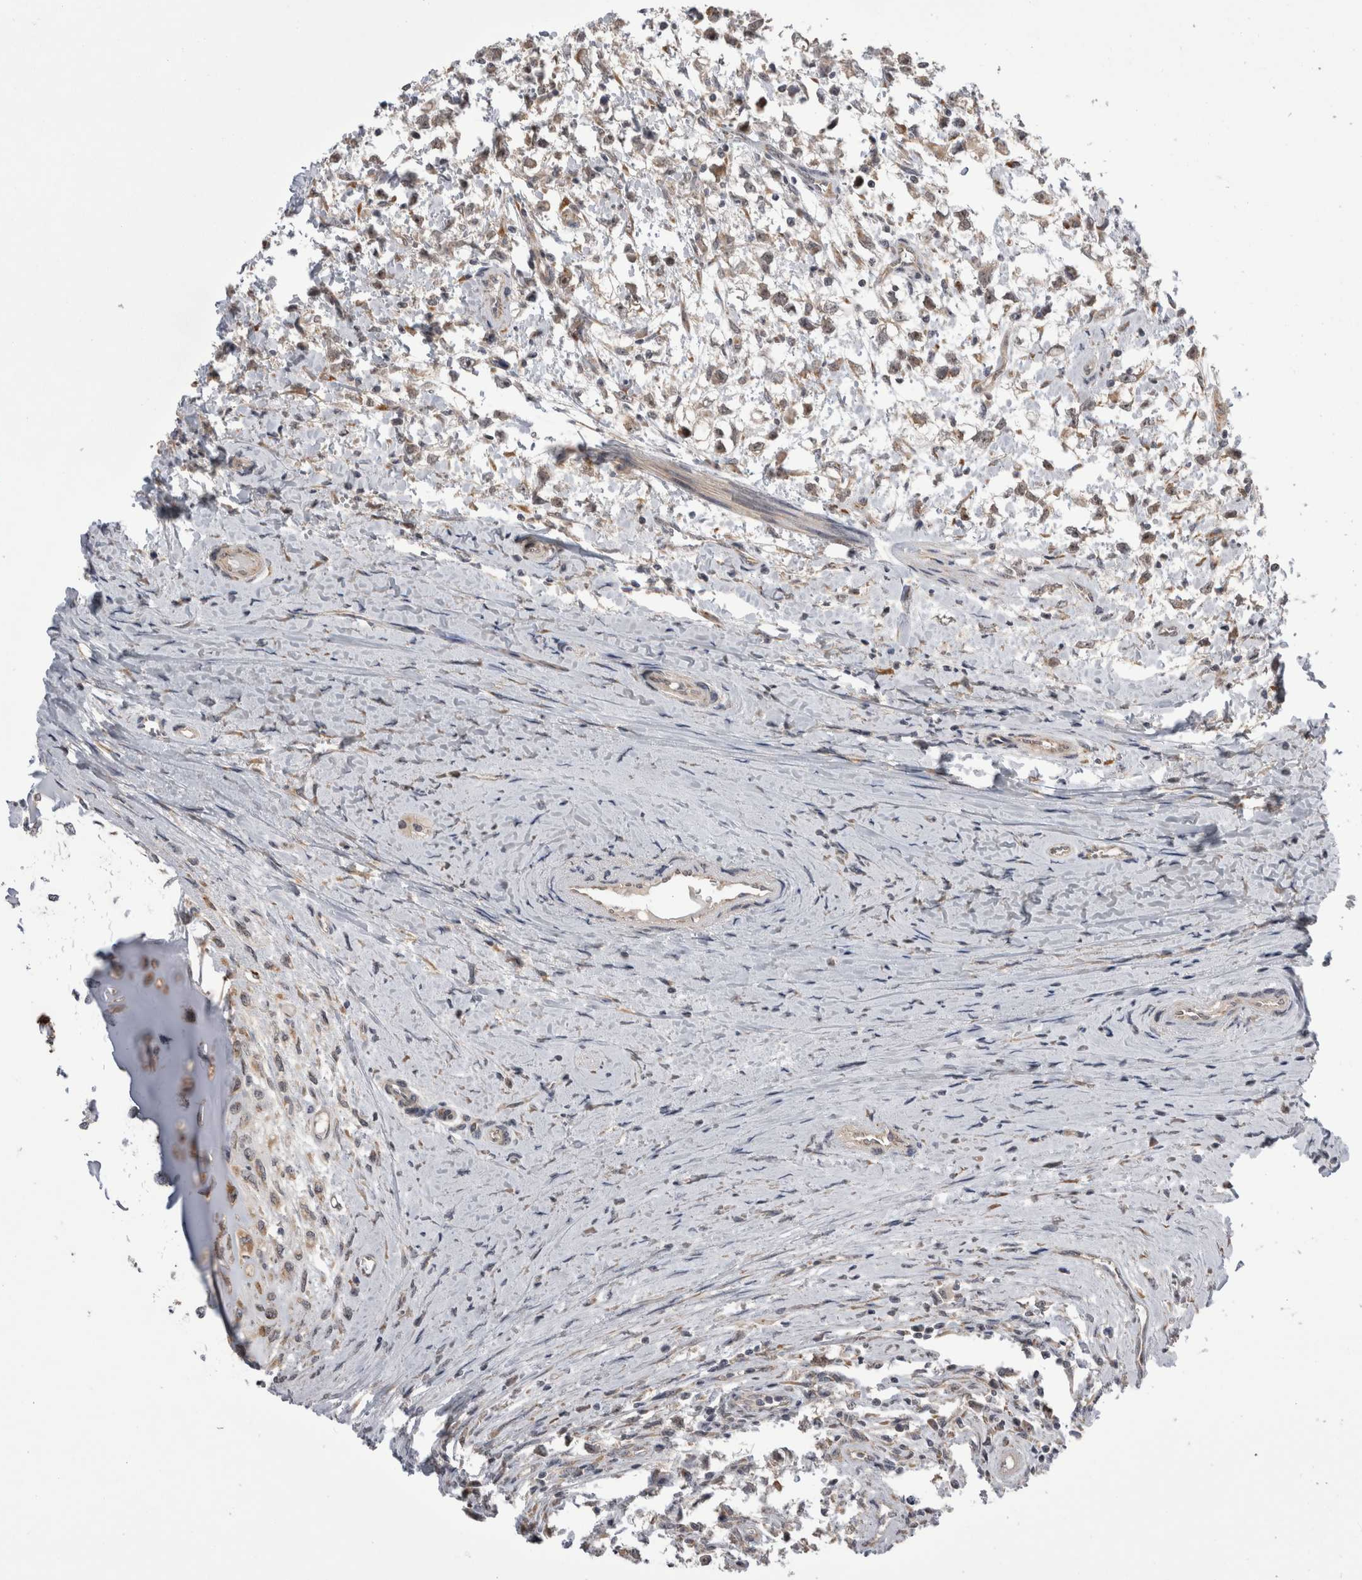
{"staining": {"intensity": "moderate", "quantity": "<25%", "location": "cytoplasmic/membranous"}, "tissue": "testis cancer", "cell_type": "Tumor cells", "image_type": "cancer", "snomed": [{"axis": "morphology", "description": "Seminoma, NOS"}, {"axis": "morphology", "description": "Carcinoma, Embryonal, NOS"}, {"axis": "topography", "description": "Testis"}], "caption": "Moderate cytoplasmic/membranous protein staining is seen in approximately <25% of tumor cells in seminoma (testis).", "gene": "ARHGAP29", "patient": {"sex": "male", "age": 51}}